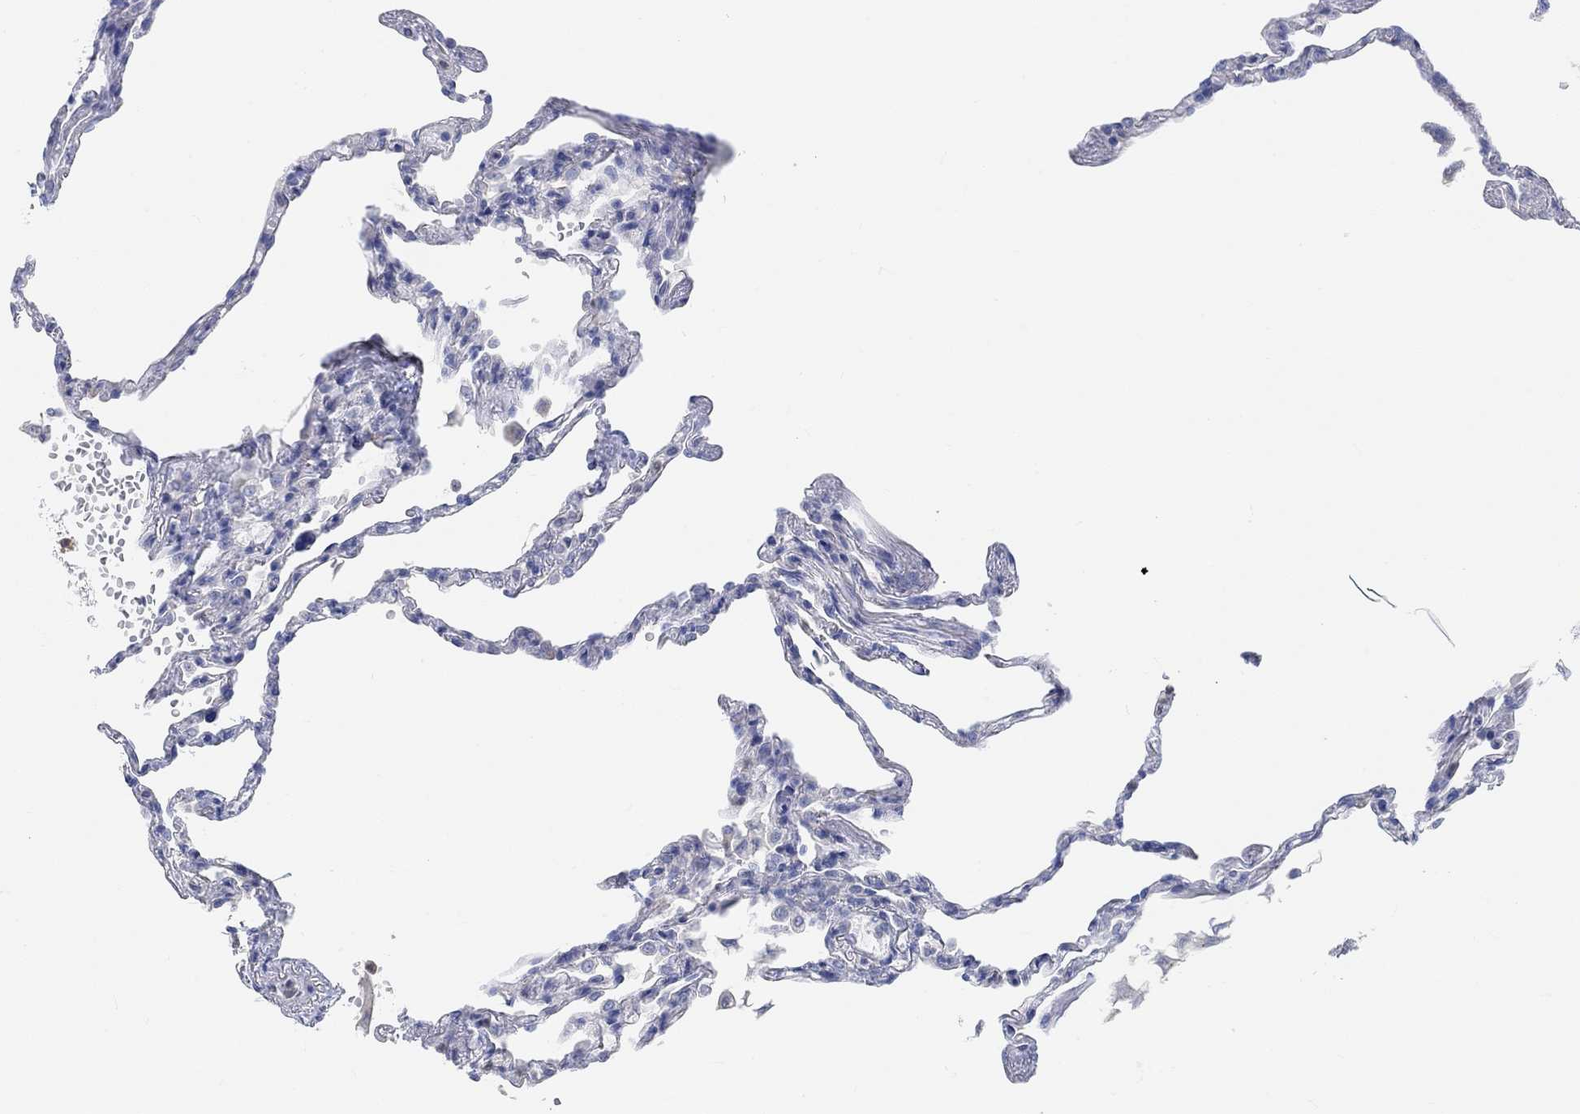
{"staining": {"intensity": "negative", "quantity": "none", "location": "none"}, "tissue": "lung", "cell_type": "Alveolar cells", "image_type": "normal", "snomed": [{"axis": "morphology", "description": "Normal tissue, NOS"}, {"axis": "topography", "description": "Lung"}], "caption": "IHC image of unremarkable lung: lung stained with DAB (3,3'-diaminobenzidine) exhibits no significant protein positivity in alveolar cells.", "gene": "NLRP14", "patient": {"sex": "male", "age": 78}}